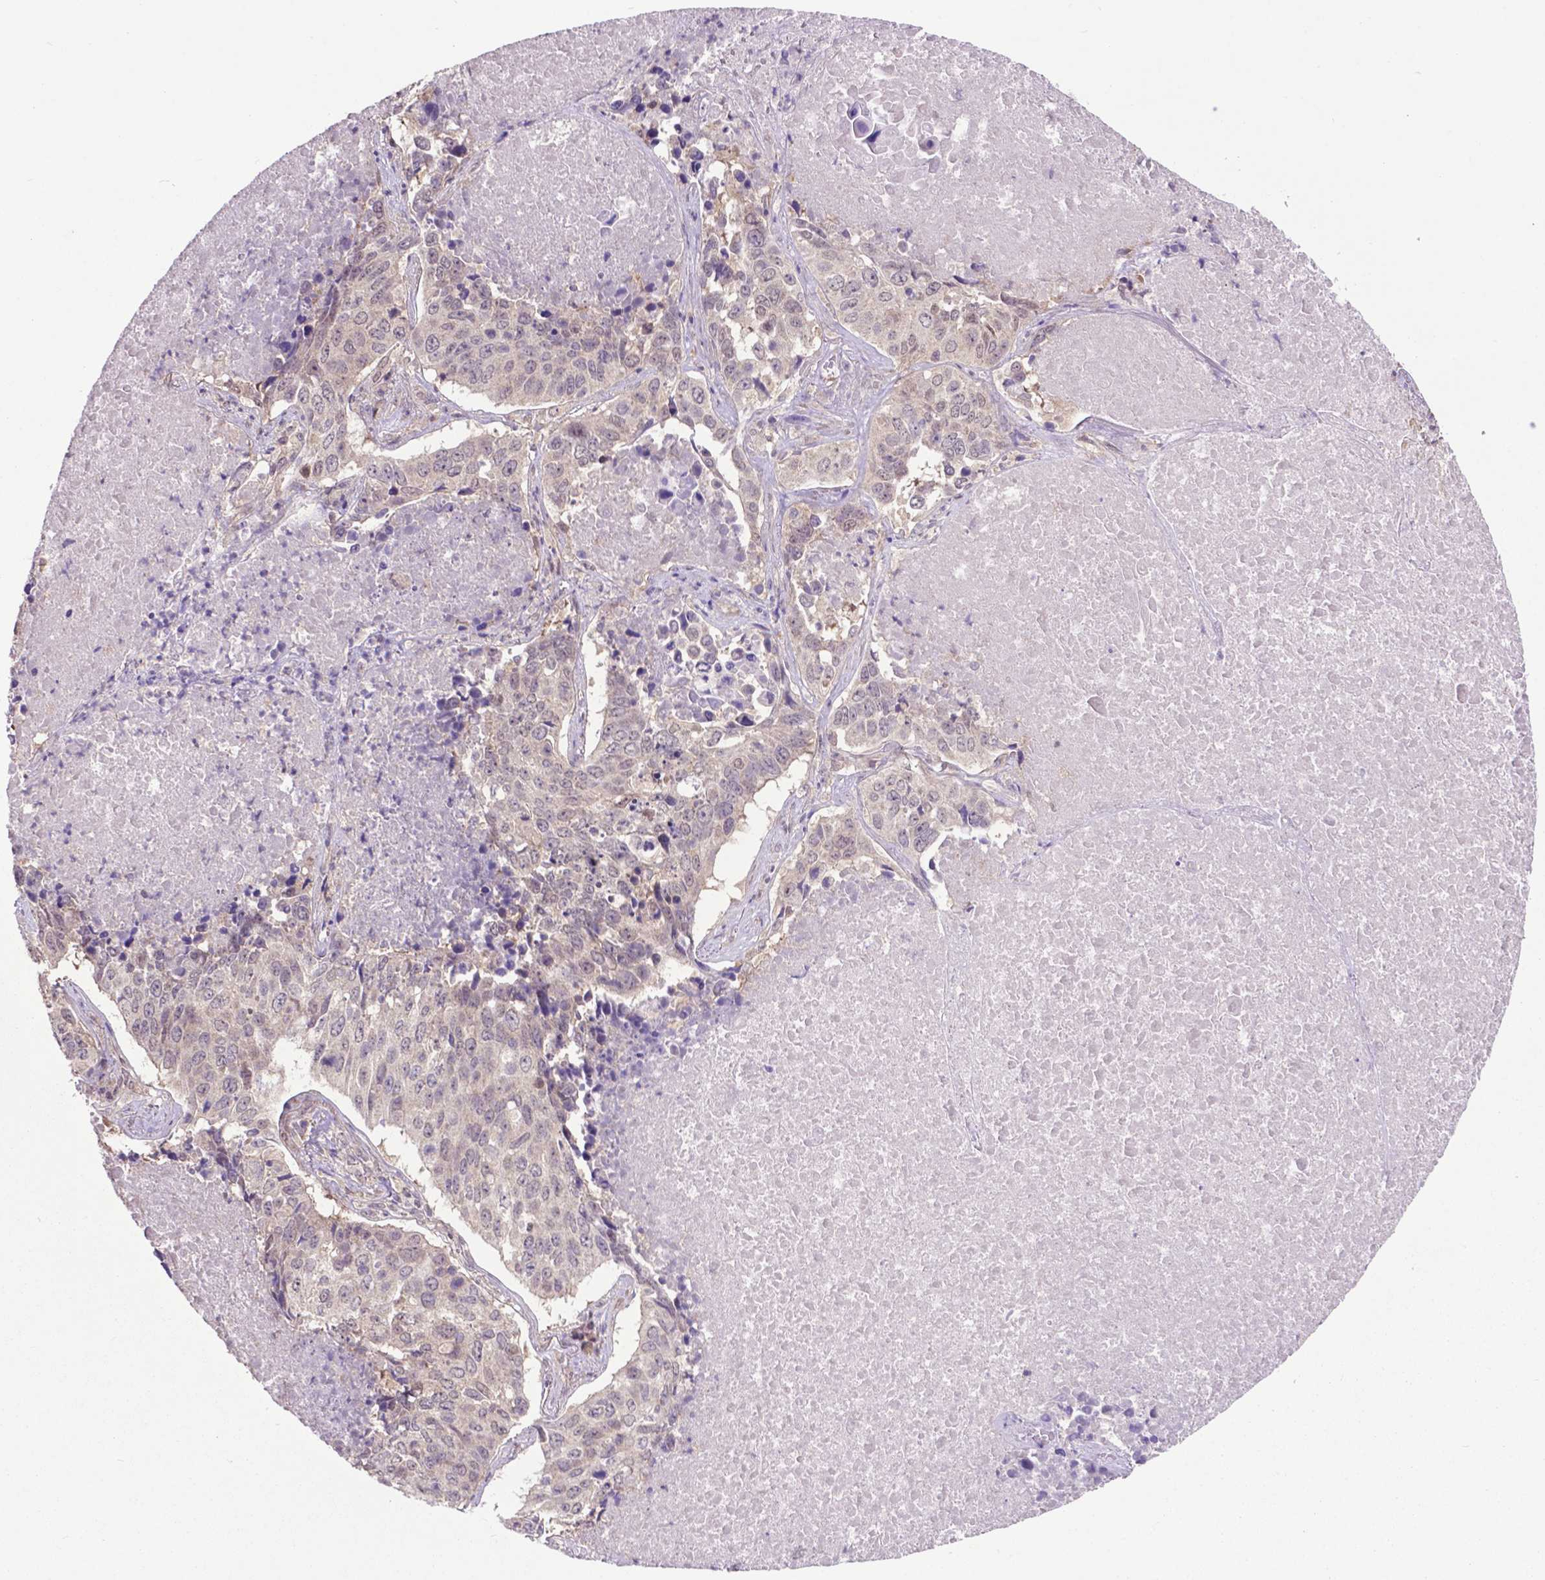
{"staining": {"intensity": "weak", "quantity": "25%-75%", "location": "nuclear"}, "tissue": "lung cancer", "cell_type": "Tumor cells", "image_type": "cancer", "snomed": [{"axis": "morphology", "description": "Normal tissue, NOS"}, {"axis": "morphology", "description": "Squamous cell carcinoma, NOS"}, {"axis": "topography", "description": "Bronchus"}, {"axis": "topography", "description": "Lung"}], "caption": "A high-resolution photomicrograph shows immunohistochemistry (IHC) staining of lung squamous cell carcinoma, which reveals weak nuclear positivity in about 25%-75% of tumor cells. Using DAB (3,3'-diaminobenzidine) (brown) and hematoxylin (blue) stains, captured at high magnification using brightfield microscopy.", "gene": "OTUB1", "patient": {"sex": "male", "age": 64}}